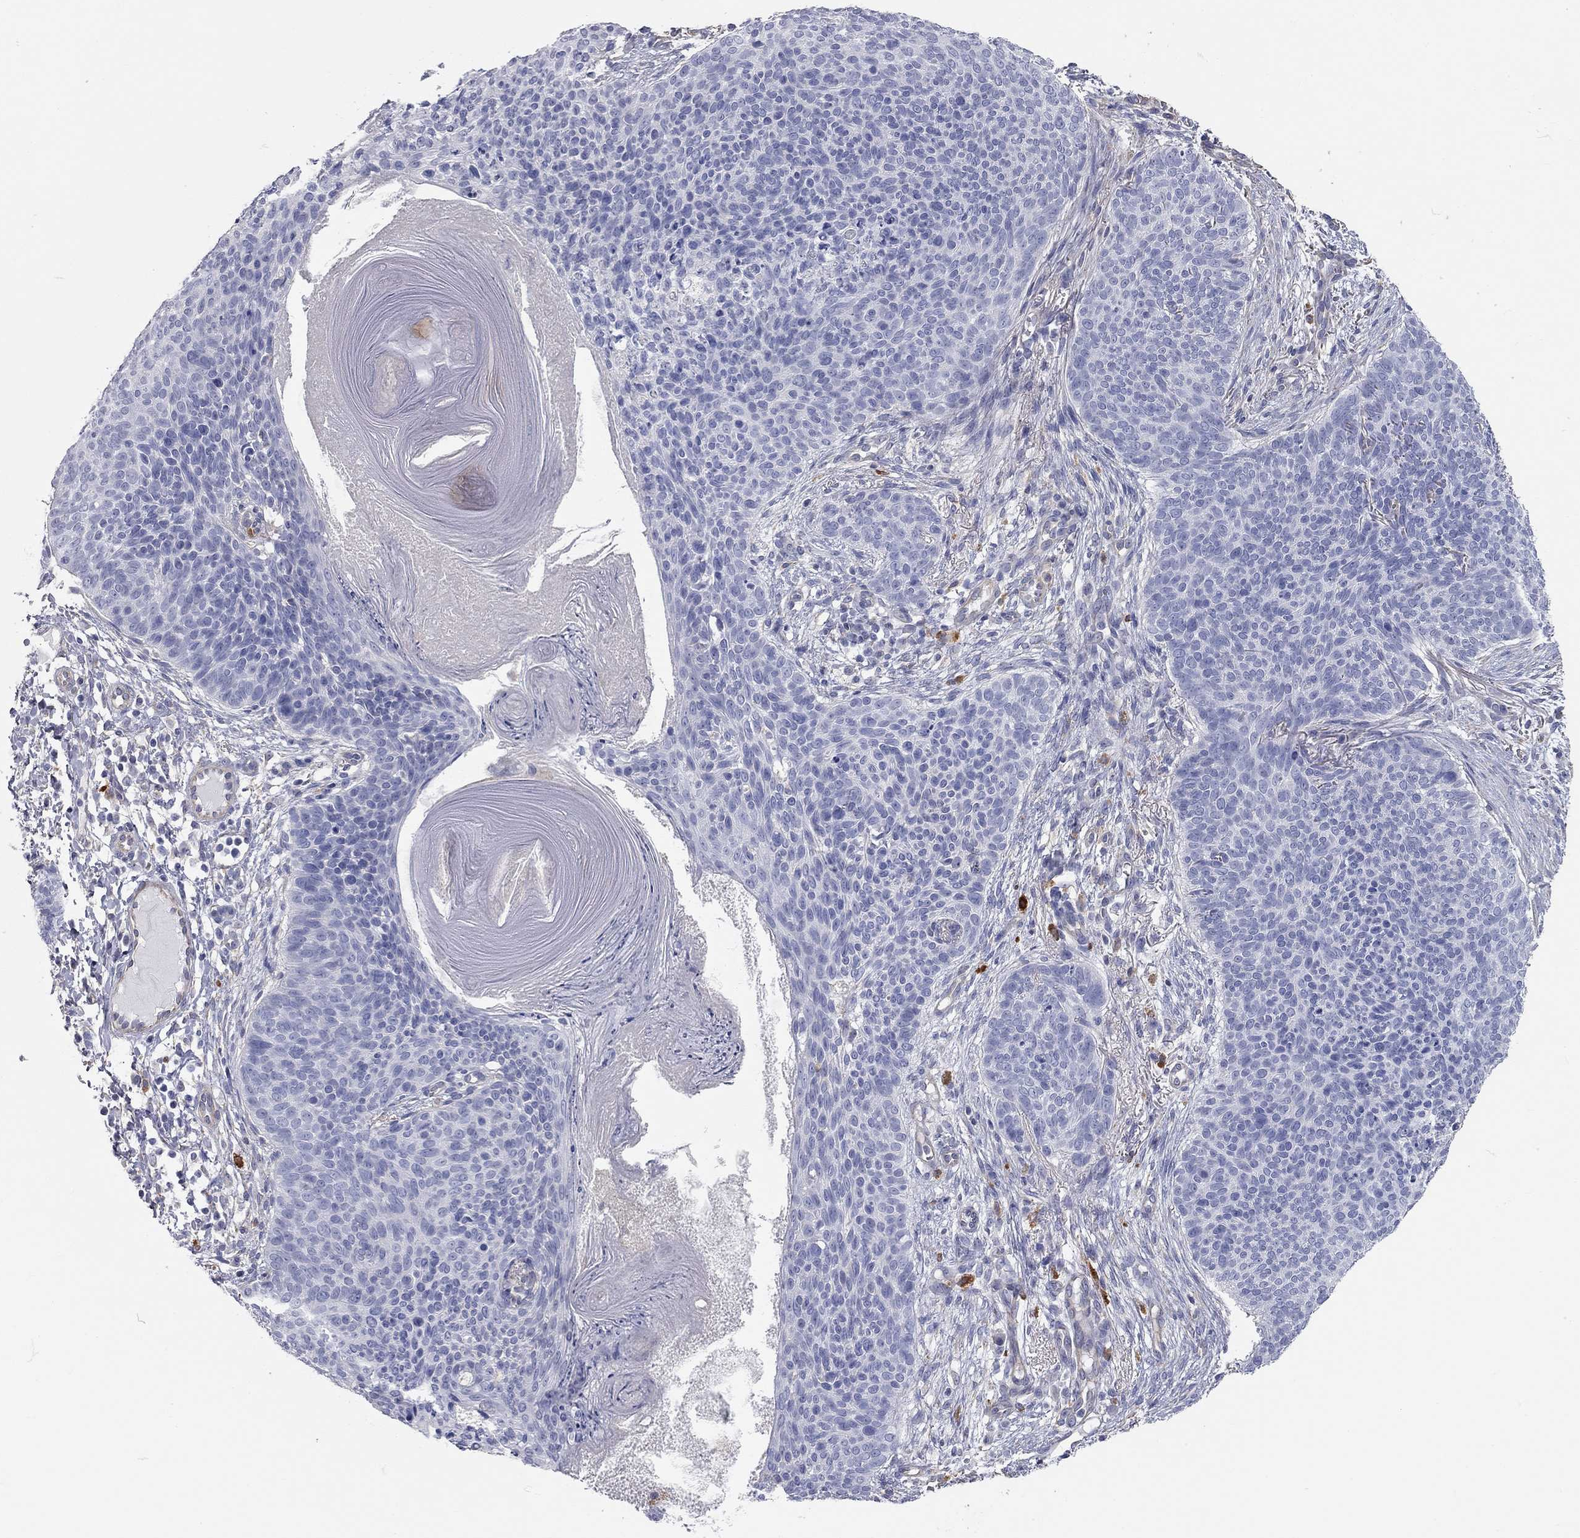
{"staining": {"intensity": "negative", "quantity": "none", "location": "none"}, "tissue": "skin cancer", "cell_type": "Tumor cells", "image_type": "cancer", "snomed": [{"axis": "morphology", "description": "Basal cell carcinoma"}, {"axis": "topography", "description": "Skin"}], "caption": "IHC image of human basal cell carcinoma (skin) stained for a protein (brown), which displays no staining in tumor cells.", "gene": "C10orf90", "patient": {"sex": "male", "age": 64}}